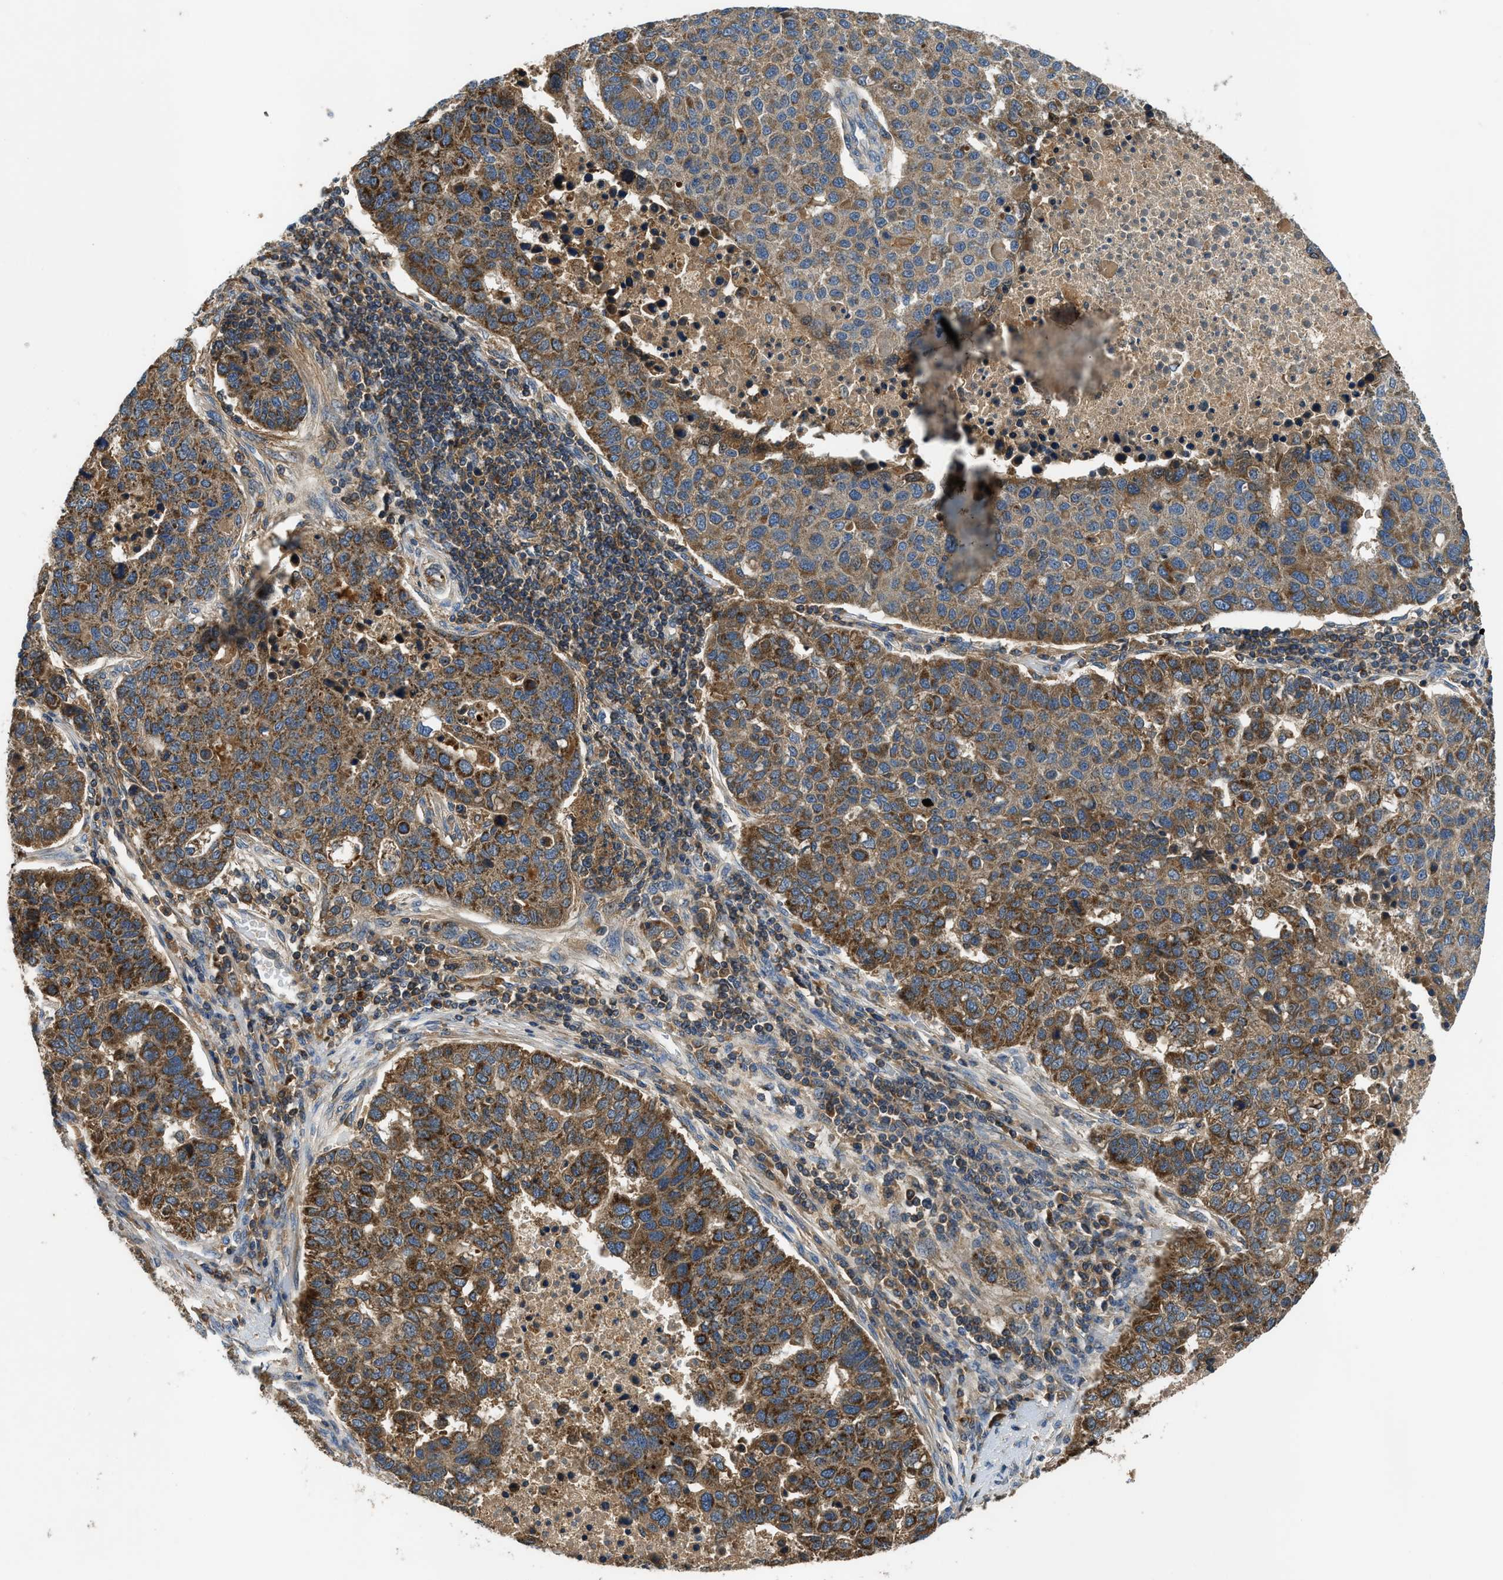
{"staining": {"intensity": "moderate", "quantity": ">75%", "location": "cytoplasmic/membranous"}, "tissue": "pancreatic cancer", "cell_type": "Tumor cells", "image_type": "cancer", "snomed": [{"axis": "morphology", "description": "Adenocarcinoma, NOS"}, {"axis": "topography", "description": "Pancreas"}], "caption": "IHC (DAB (3,3'-diaminobenzidine)) staining of human pancreatic cancer (adenocarcinoma) shows moderate cytoplasmic/membranous protein expression in approximately >75% of tumor cells.", "gene": "PAFAH2", "patient": {"sex": "female", "age": 61}}